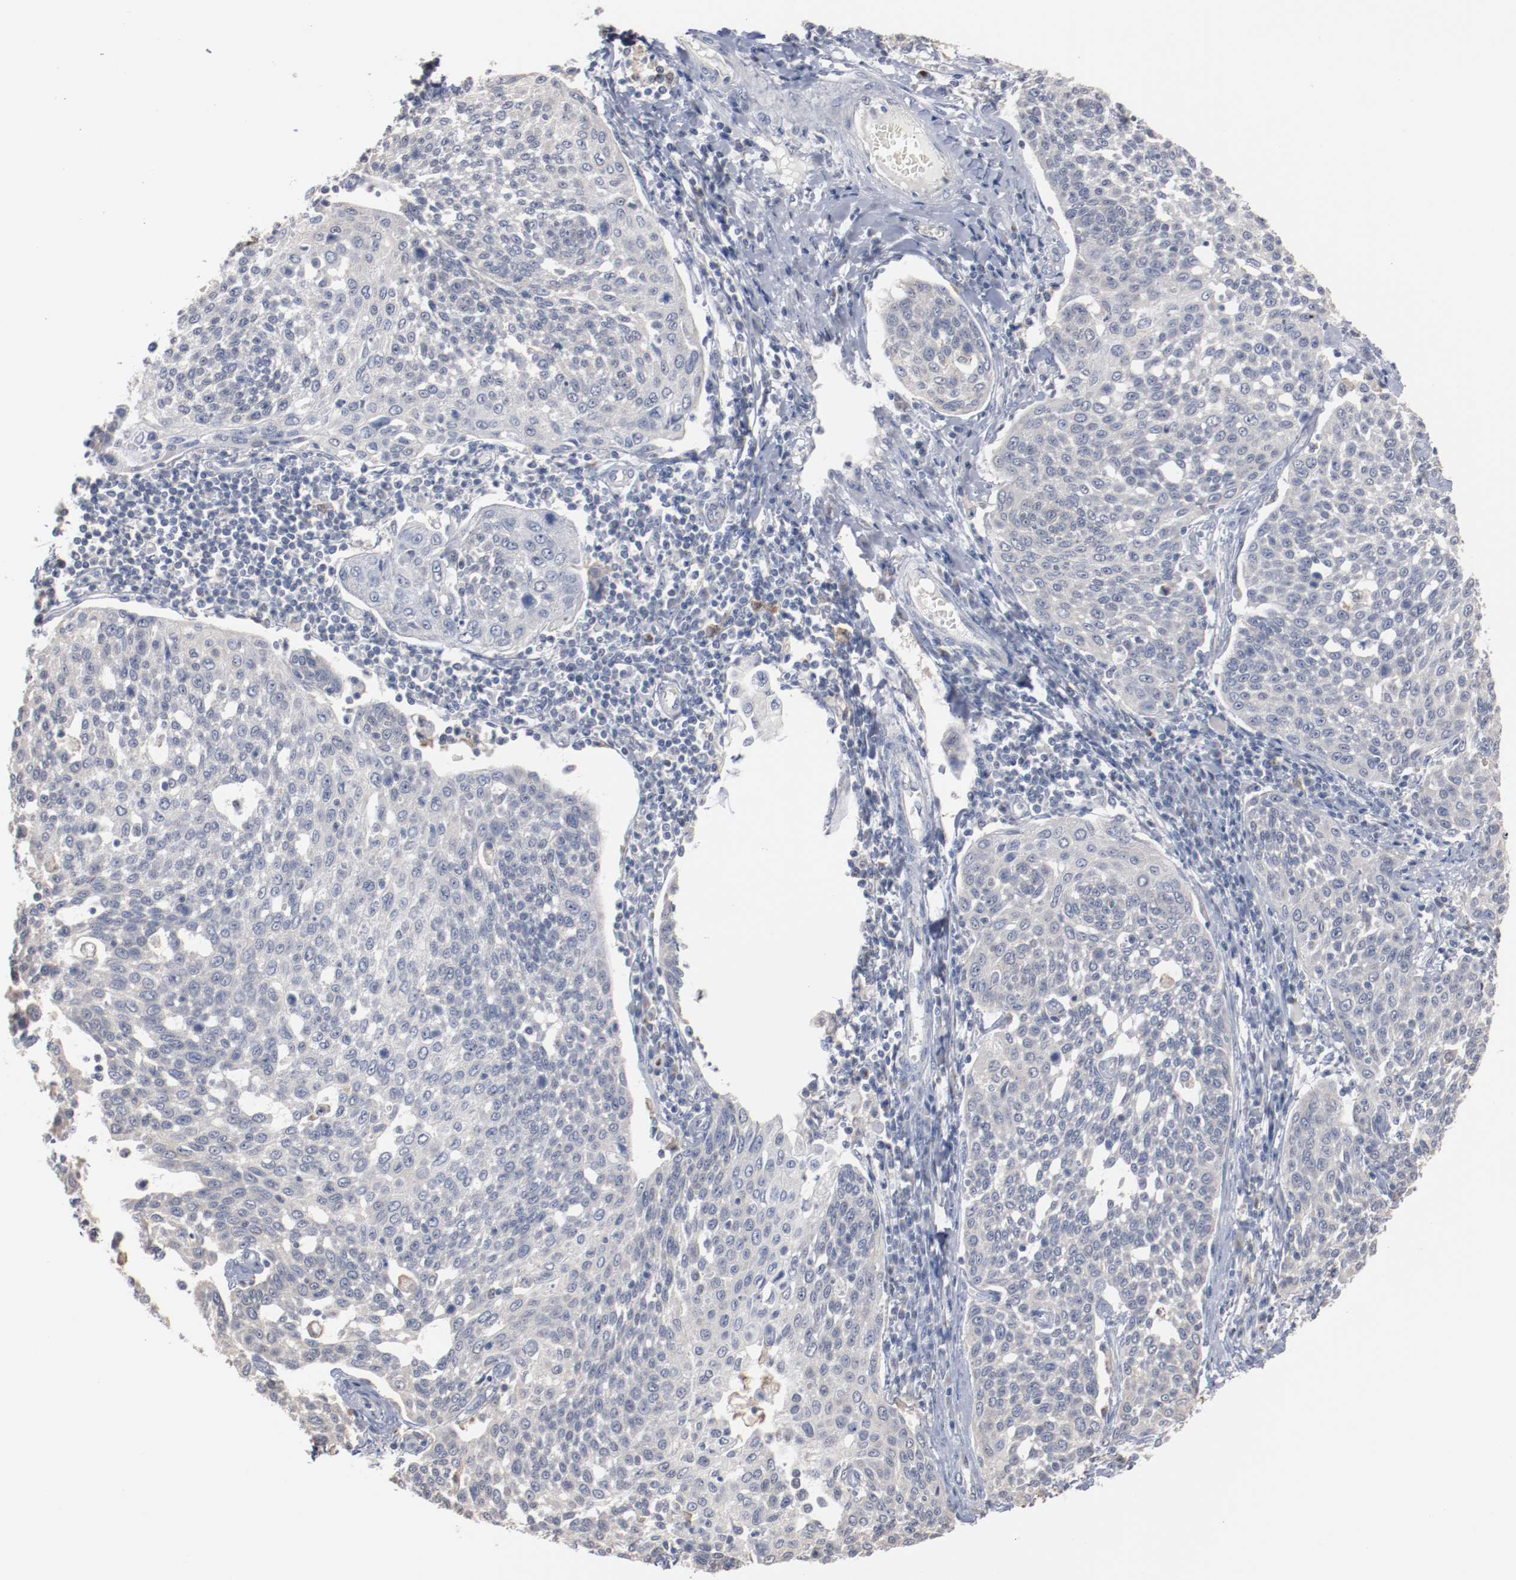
{"staining": {"intensity": "negative", "quantity": "none", "location": "none"}, "tissue": "cervical cancer", "cell_type": "Tumor cells", "image_type": "cancer", "snomed": [{"axis": "morphology", "description": "Squamous cell carcinoma, NOS"}, {"axis": "topography", "description": "Cervix"}], "caption": "This histopathology image is of cervical squamous cell carcinoma stained with IHC to label a protein in brown with the nuclei are counter-stained blue. There is no staining in tumor cells.", "gene": "ERICH1", "patient": {"sex": "female", "age": 34}}